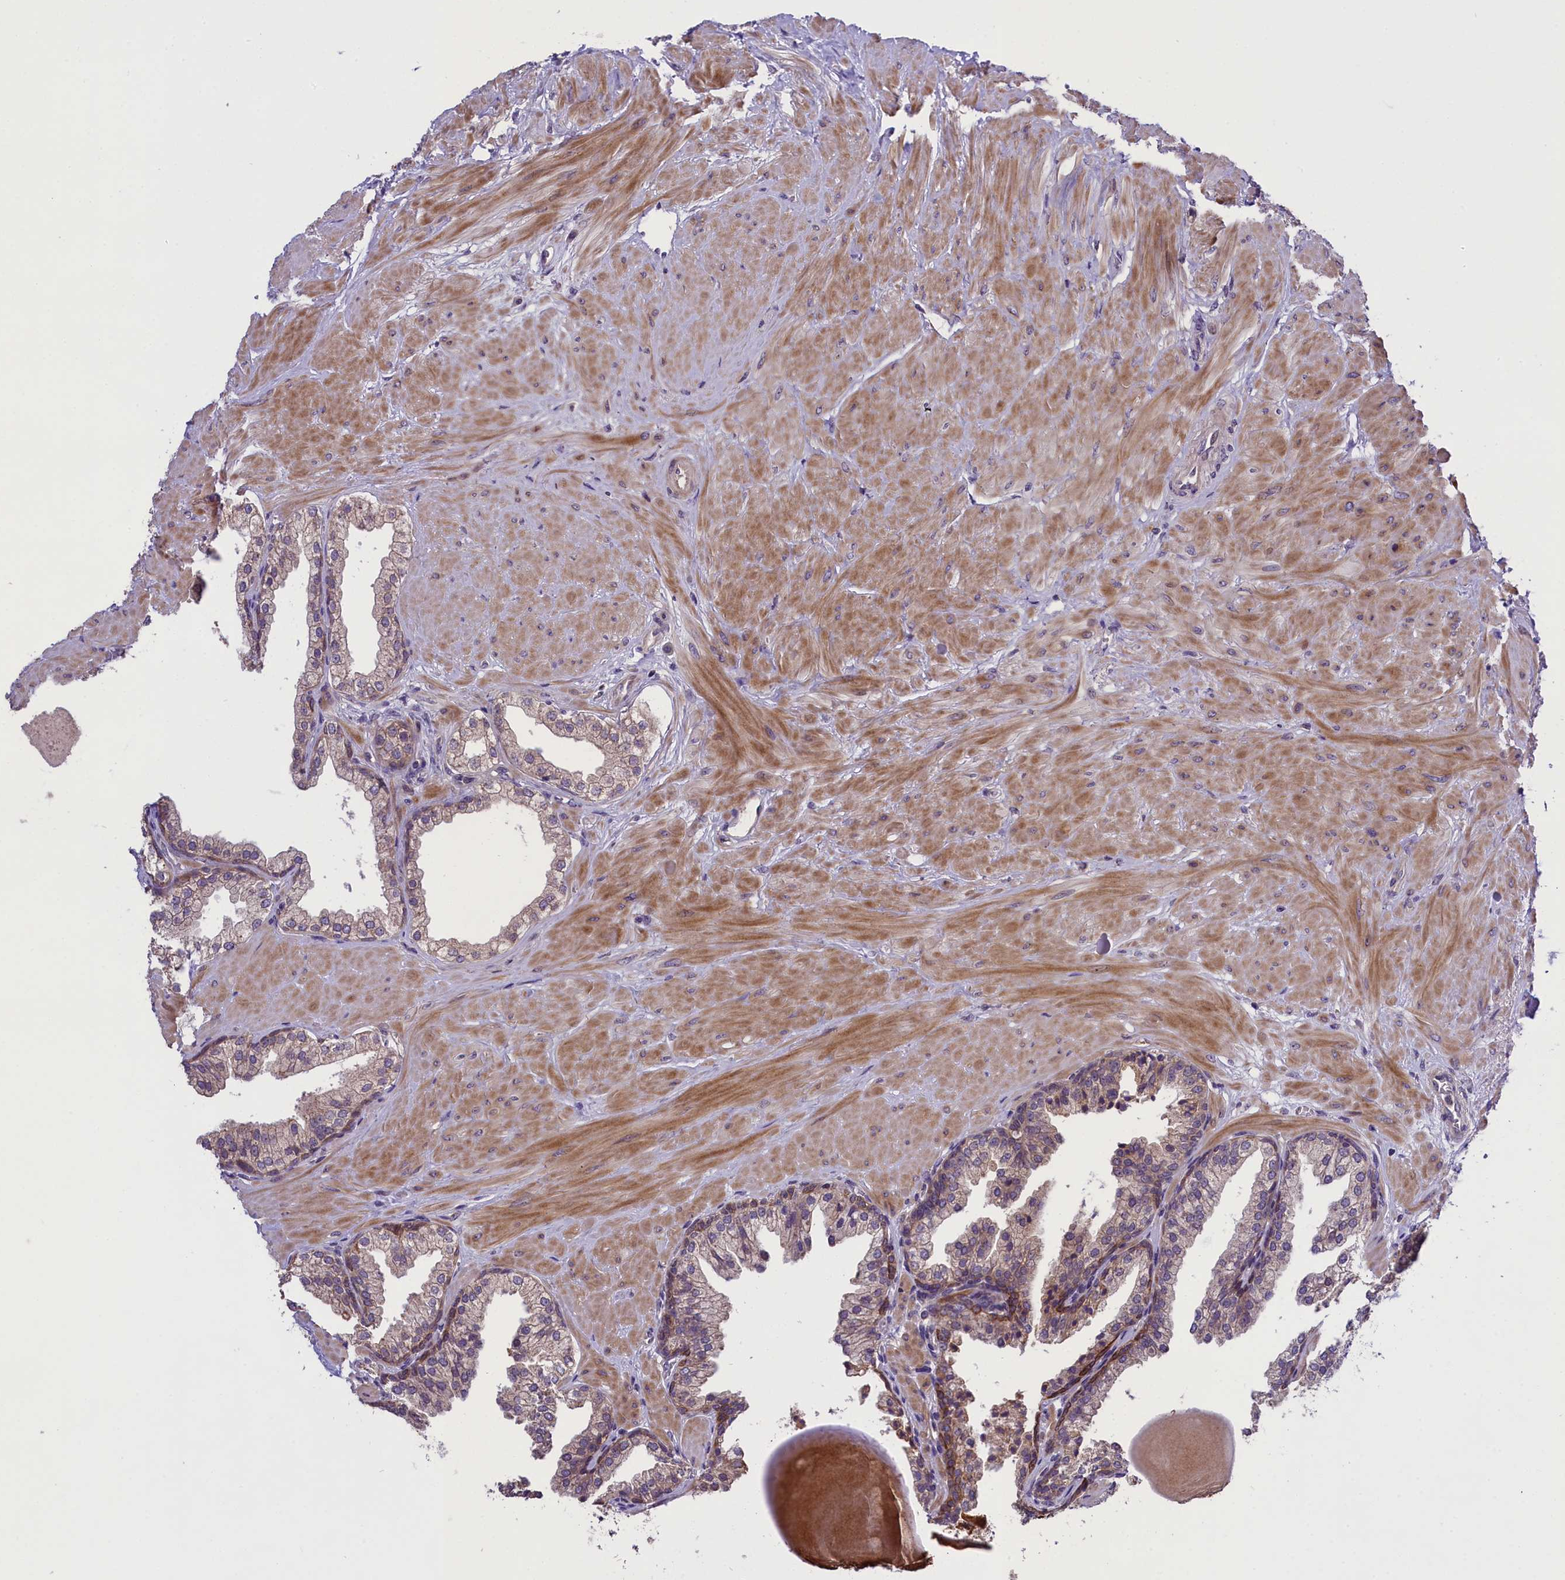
{"staining": {"intensity": "moderate", "quantity": "25%-75%", "location": "cytoplasmic/membranous"}, "tissue": "prostate", "cell_type": "Glandular cells", "image_type": "normal", "snomed": [{"axis": "morphology", "description": "Normal tissue, NOS"}, {"axis": "topography", "description": "Prostate"}], "caption": "Immunohistochemical staining of normal human prostate displays 25%-75% levels of moderate cytoplasmic/membranous protein staining in approximately 25%-75% of glandular cells. (IHC, brightfield microscopy, high magnification).", "gene": "ABCC10", "patient": {"sex": "male", "age": 48}}